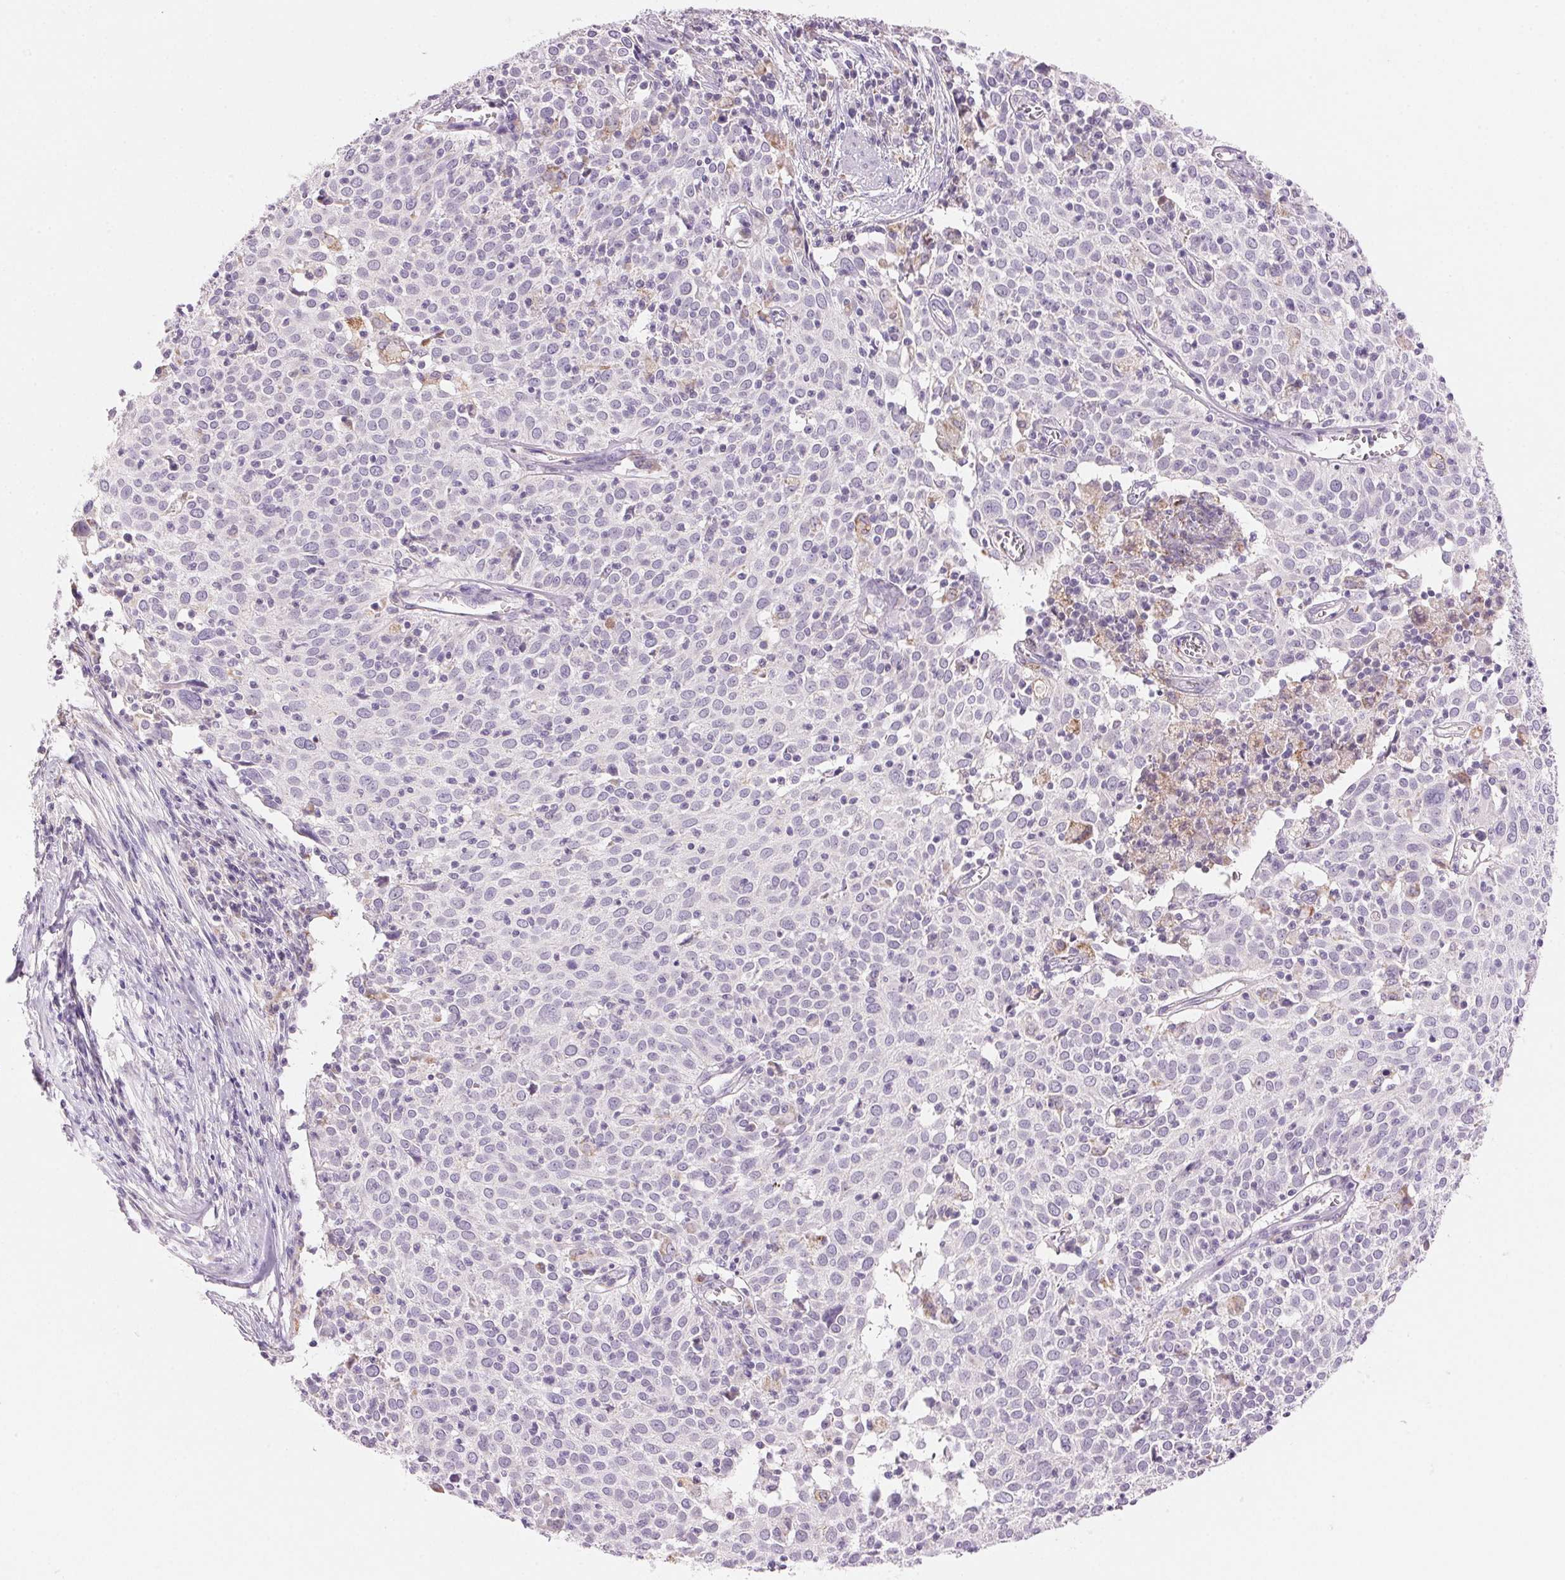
{"staining": {"intensity": "negative", "quantity": "none", "location": "none"}, "tissue": "cervical cancer", "cell_type": "Tumor cells", "image_type": "cancer", "snomed": [{"axis": "morphology", "description": "Squamous cell carcinoma, NOS"}, {"axis": "topography", "description": "Cervix"}], "caption": "An image of squamous cell carcinoma (cervical) stained for a protein demonstrates no brown staining in tumor cells.", "gene": "CYP11B1", "patient": {"sex": "female", "age": 39}}